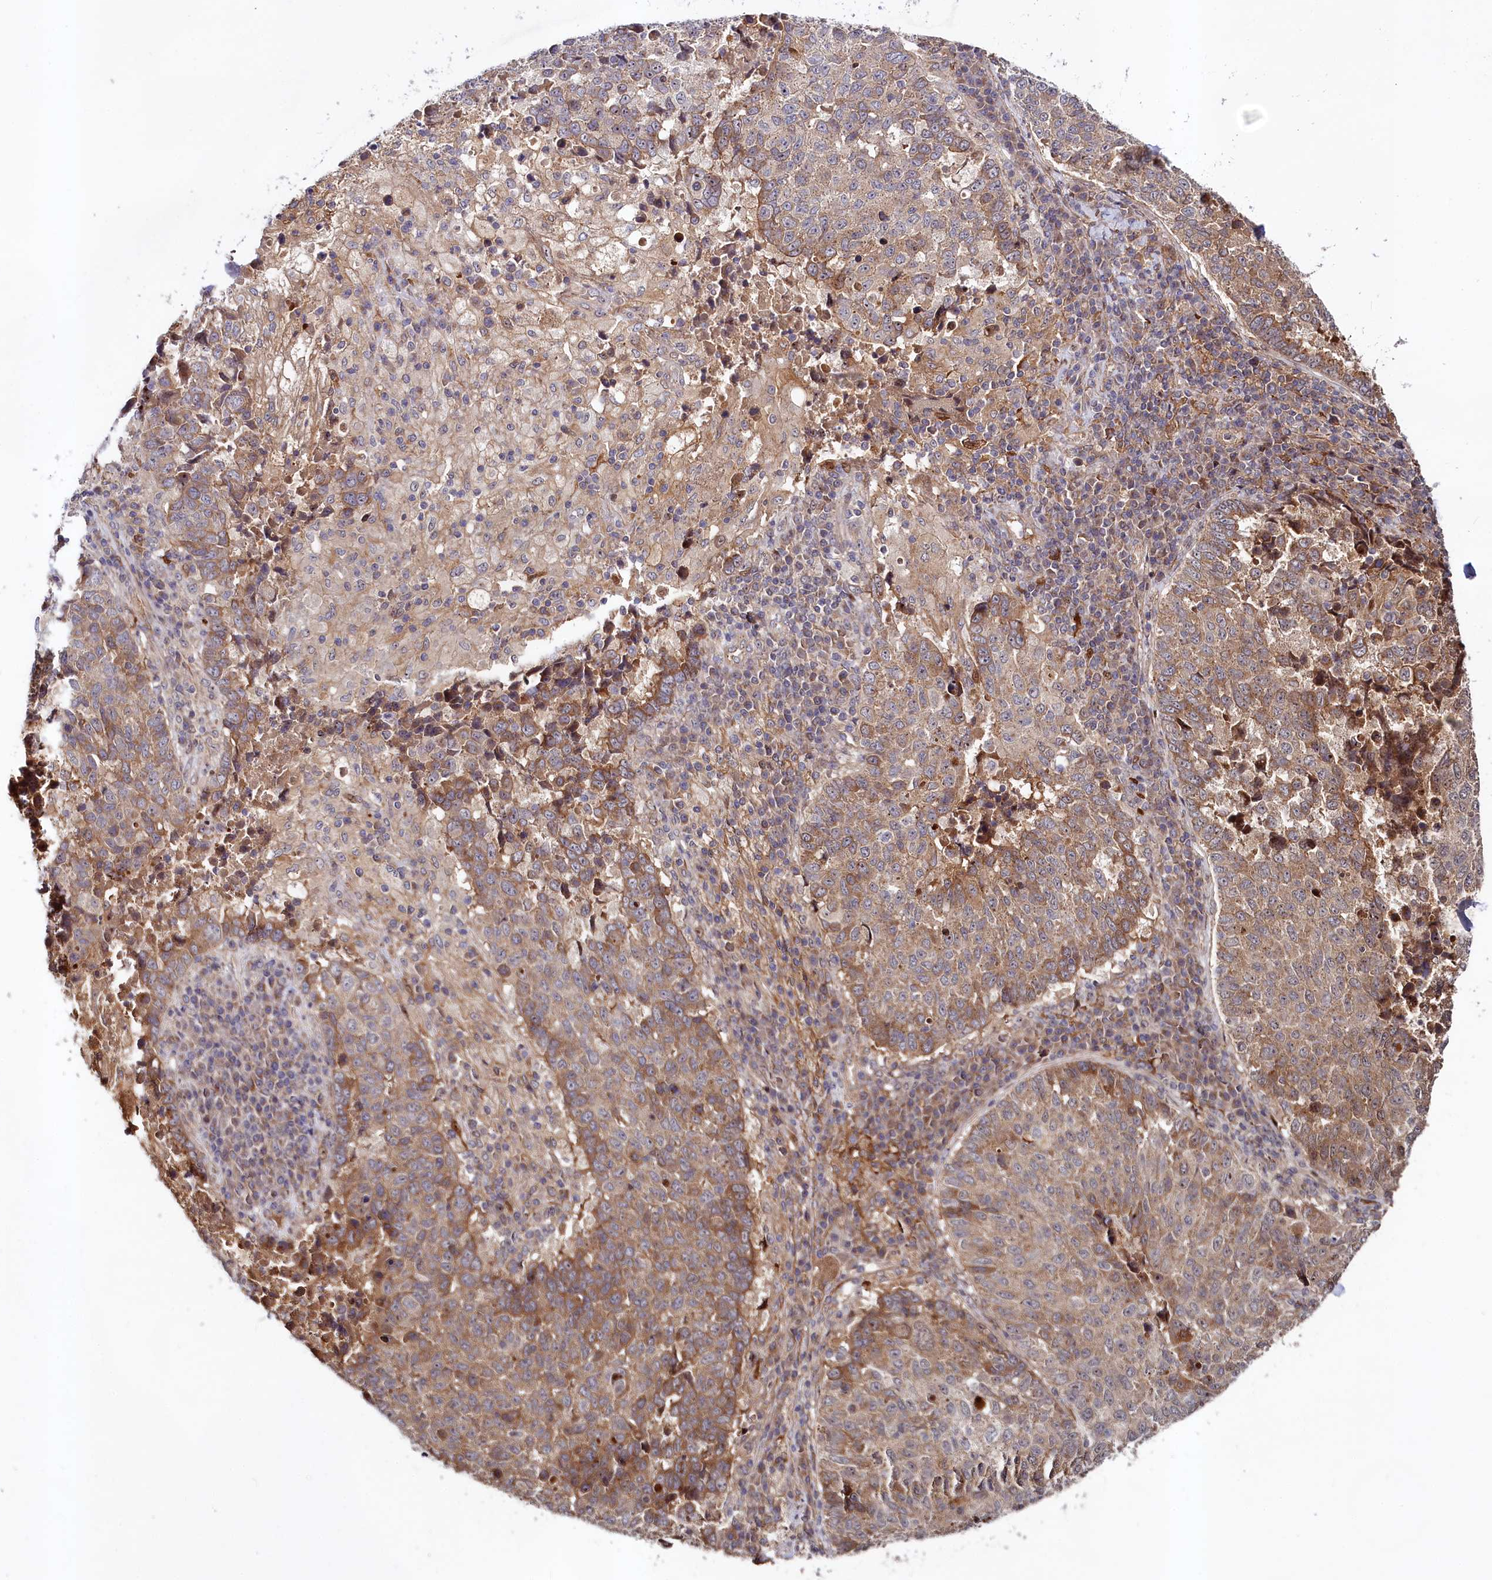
{"staining": {"intensity": "moderate", "quantity": ">75%", "location": "cytoplasmic/membranous"}, "tissue": "lung cancer", "cell_type": "Tumor cells", "image_type": "cancer", "snomed": [{"axis": "morphology", "description": "Squamous cell carcinoma, NOS"}, {"axis": "topography", "description": "Lung"}], "caption": "Immunohistochemical staining of human lung cancer demonstrates medium levels of moderate cytoplasmic/membranous protein positivity in about >75% of tumor cells.", "gene": "NEDD1", "patient": {"sex": "male", "age": 73}}